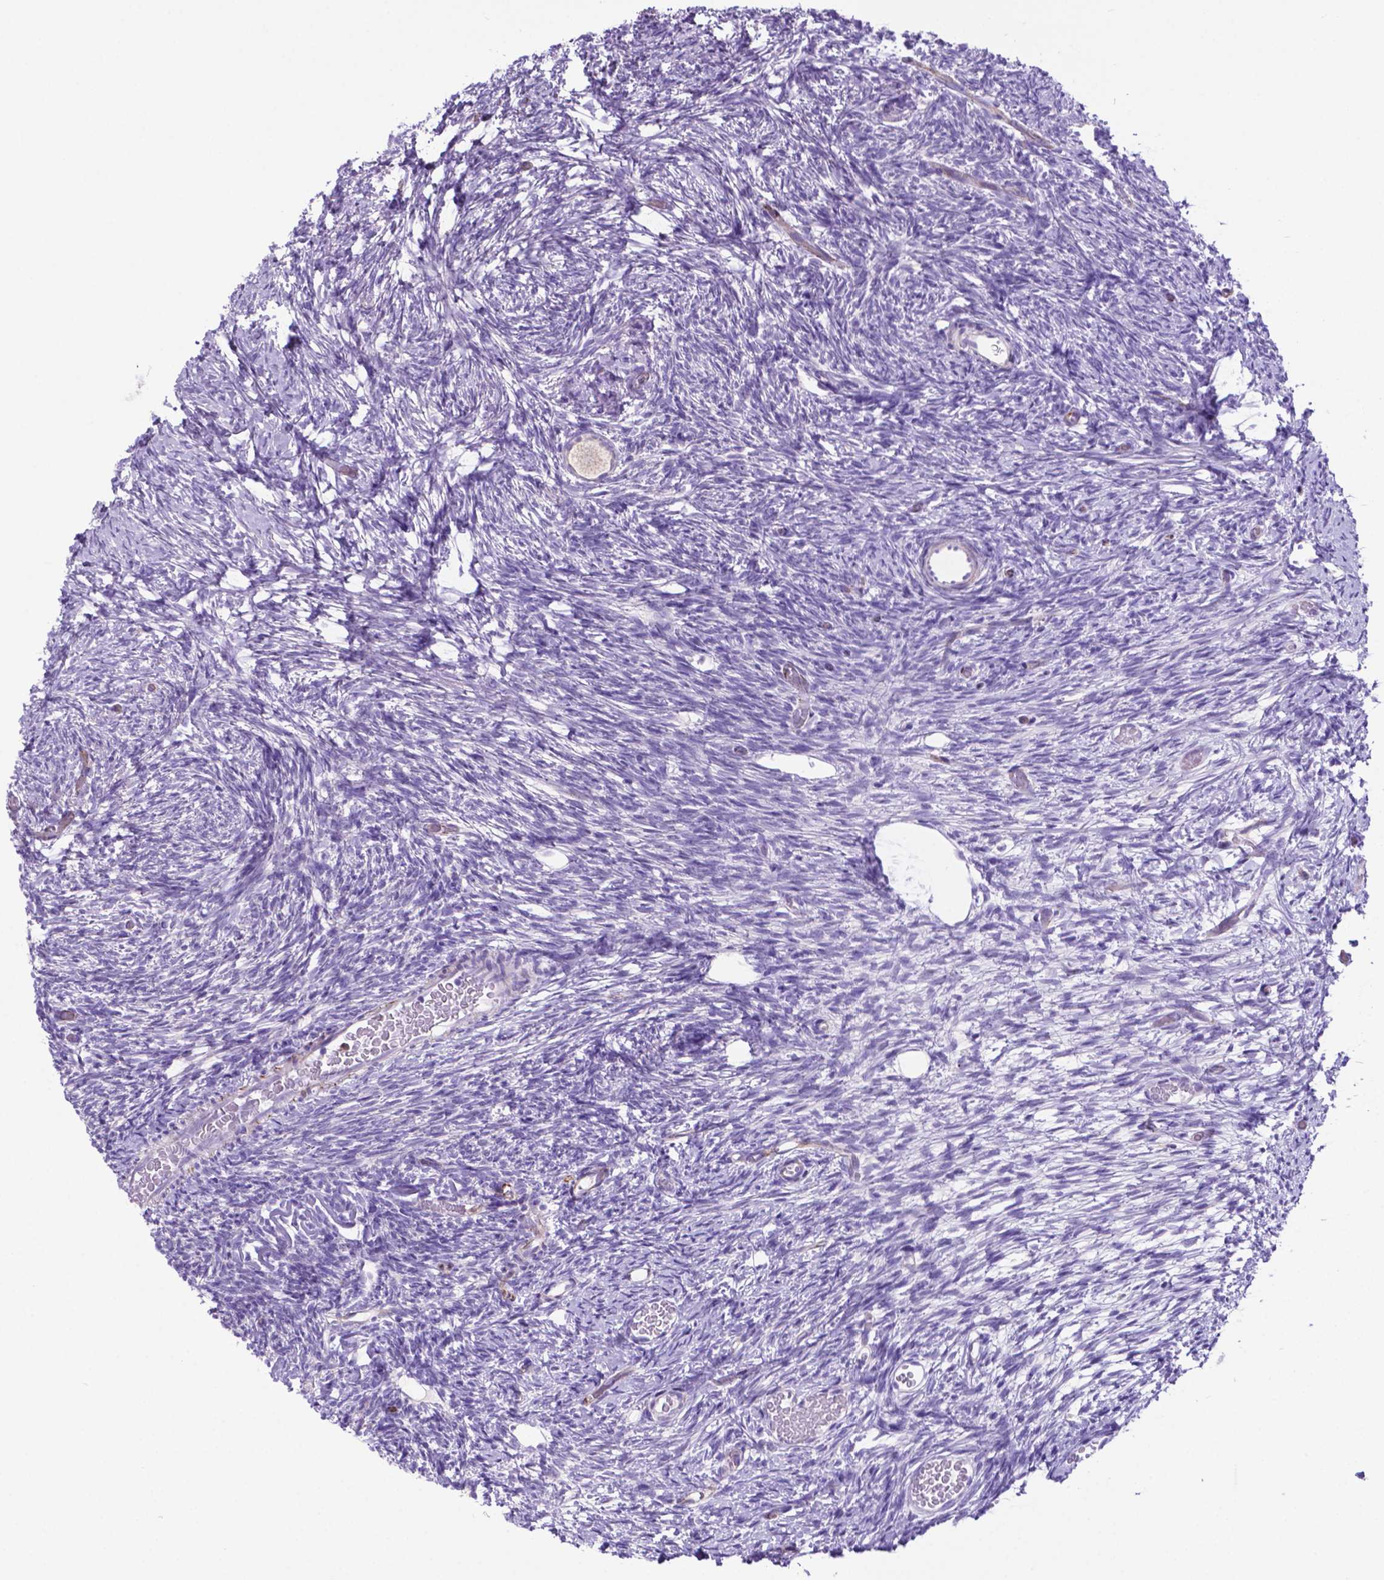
{"staining": {"intensity": "negative", "quantity": "none", "location": "none"}, "tissue": "ovary", "cell_type": "Follicle cells", "image_type": "normal", "snomed": [{"axis": "morphology", "description": "Normal tissue, NOS"}, {"axis": "topography", "description": "Ovary"}], "caption": "DAB (3,3'-diaminobenzidine) immunohistochemical staining of benign human ovary reveals no significant positivity in follicle cells. (Brightfield microscopy of DAB immunohistochemistry (IHC) at high magnification).", "gene": "LZTR1", "patient": {"sex": "female", "age": 39}}